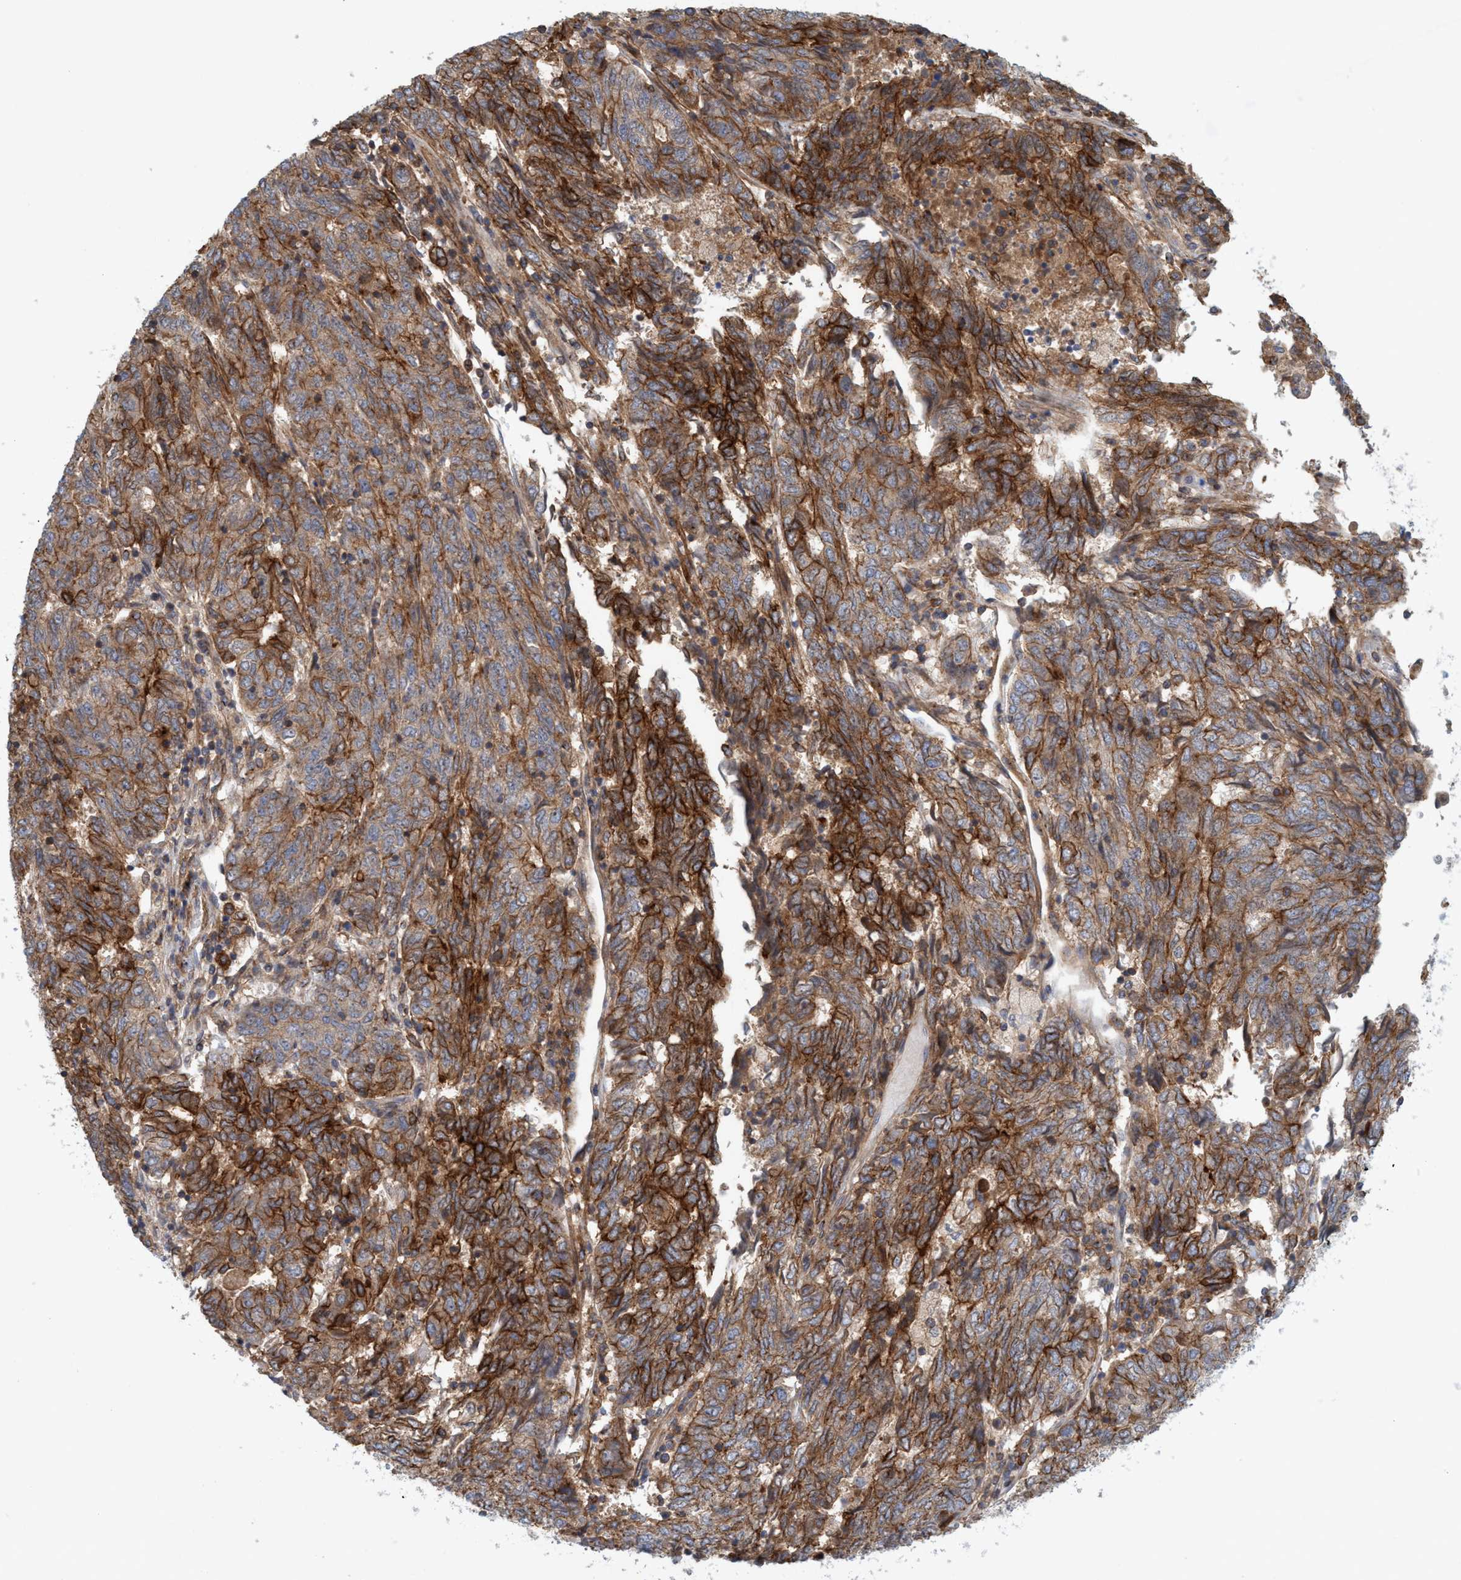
{"staining": {"intensity": "strong", "quantity": ">75%", "location": "cytoplasmic/membranous"}, "tissue": "endometrial cancer", "cell_type": "Tumor cells", "image_type": "cancer", "snomed": [{"axis": "morphology", "description": "Adenocarcinoma, NOS"}, {"axis": "topography", "description": "Endometrium"}], "caption": "Immunohistochemical staining of human endometrial adenocarcinoma reveals strong cytoplasmic/membranous protein expression in approximately >75% of tumor cells.", "gene": "SPECC1", "patient": {"sex": "female", "age": 80}}